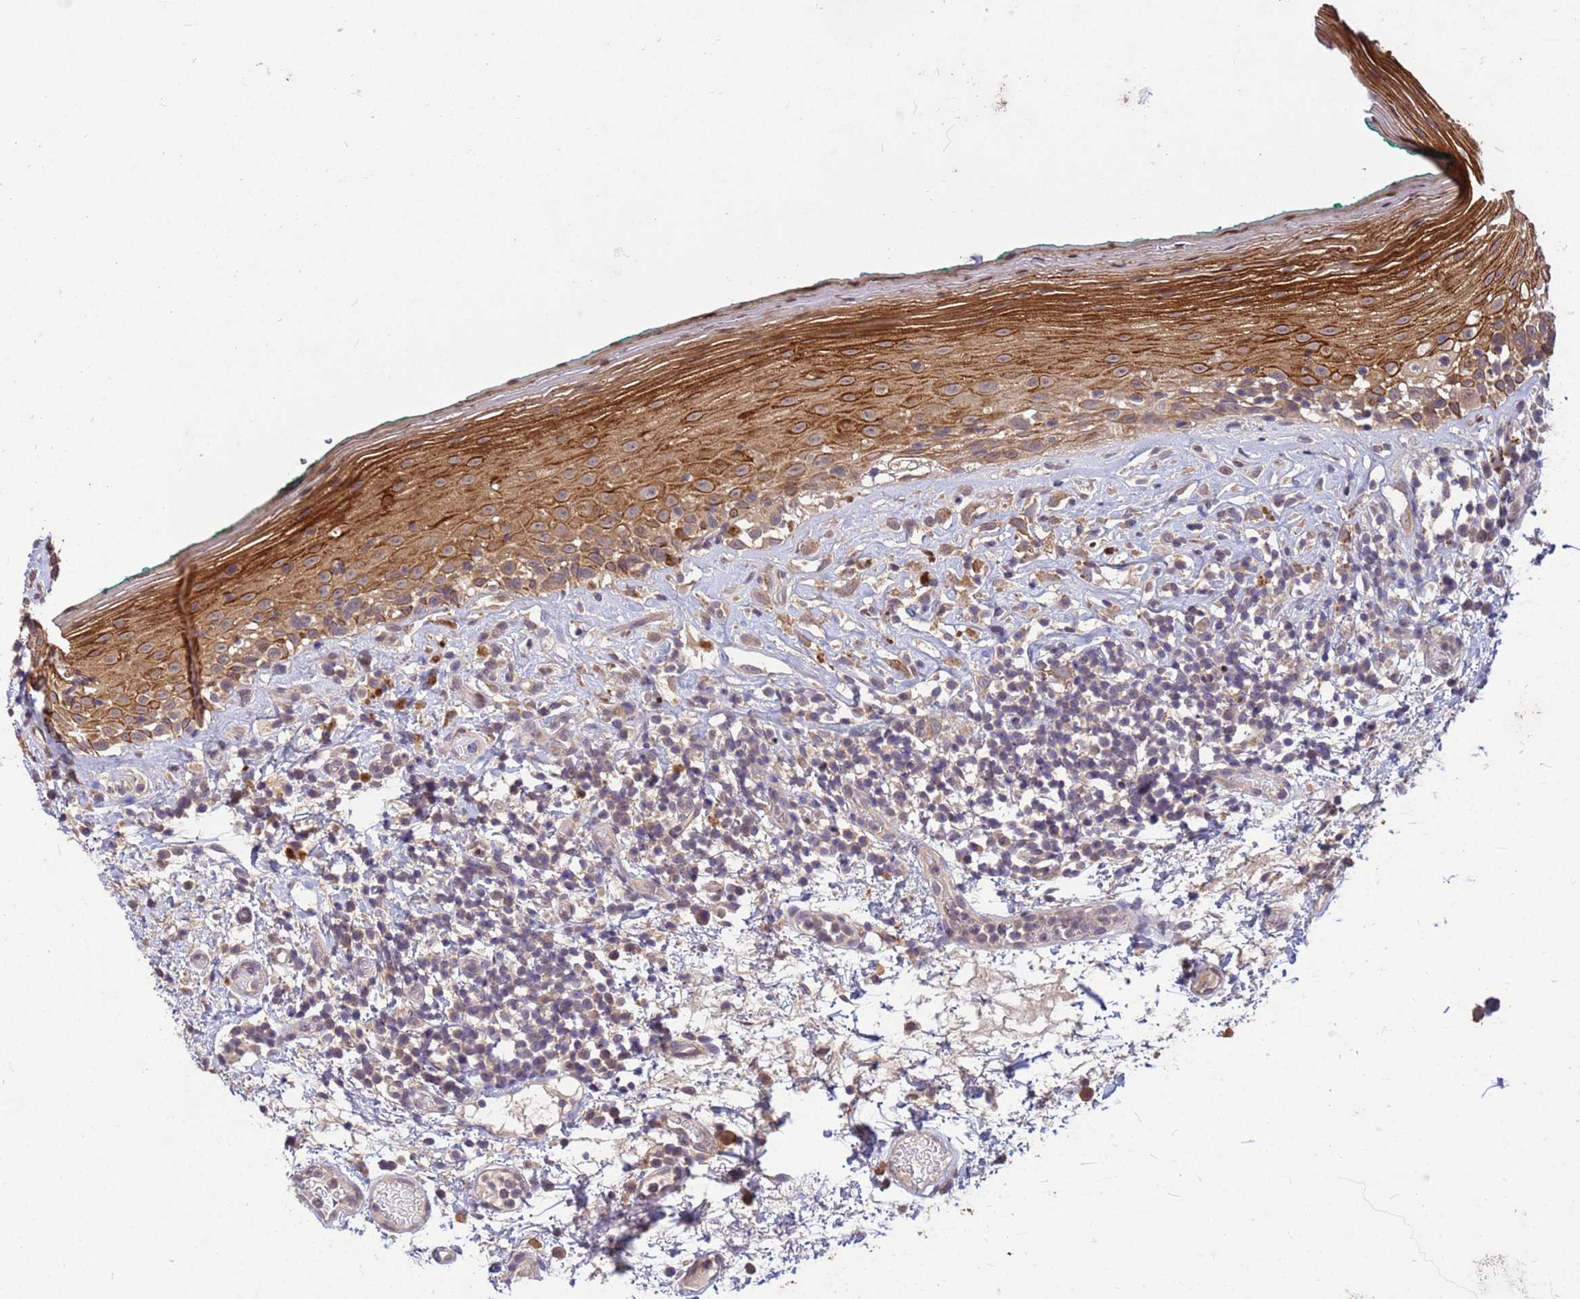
{"staining": {"intensity": "strong", "quantity": ">75%", "location": "cytoplasmic/membranous"}, "tissue": "oral mucosa", "cell_type": "Squamous epithelial cells", "image_type": "normal", "snomed": [{"axis": "morphology", "description": "Normal tissue, NOS"}, {"axis": "topography", "description": "Oral tissue"}], "caption": "Immunohistochemistry micrograph of unremarkable oral mucosa: oral mucosa stained using IHC reveals high levels of strong protein expression localized specifically in the cytoplasmic/membranous of squamous epithelial cells, appearing as a cytoplasmic/membranous brown color.", "gene": "PPP2CA", "patient": {"sex": "female", "age": 83}}